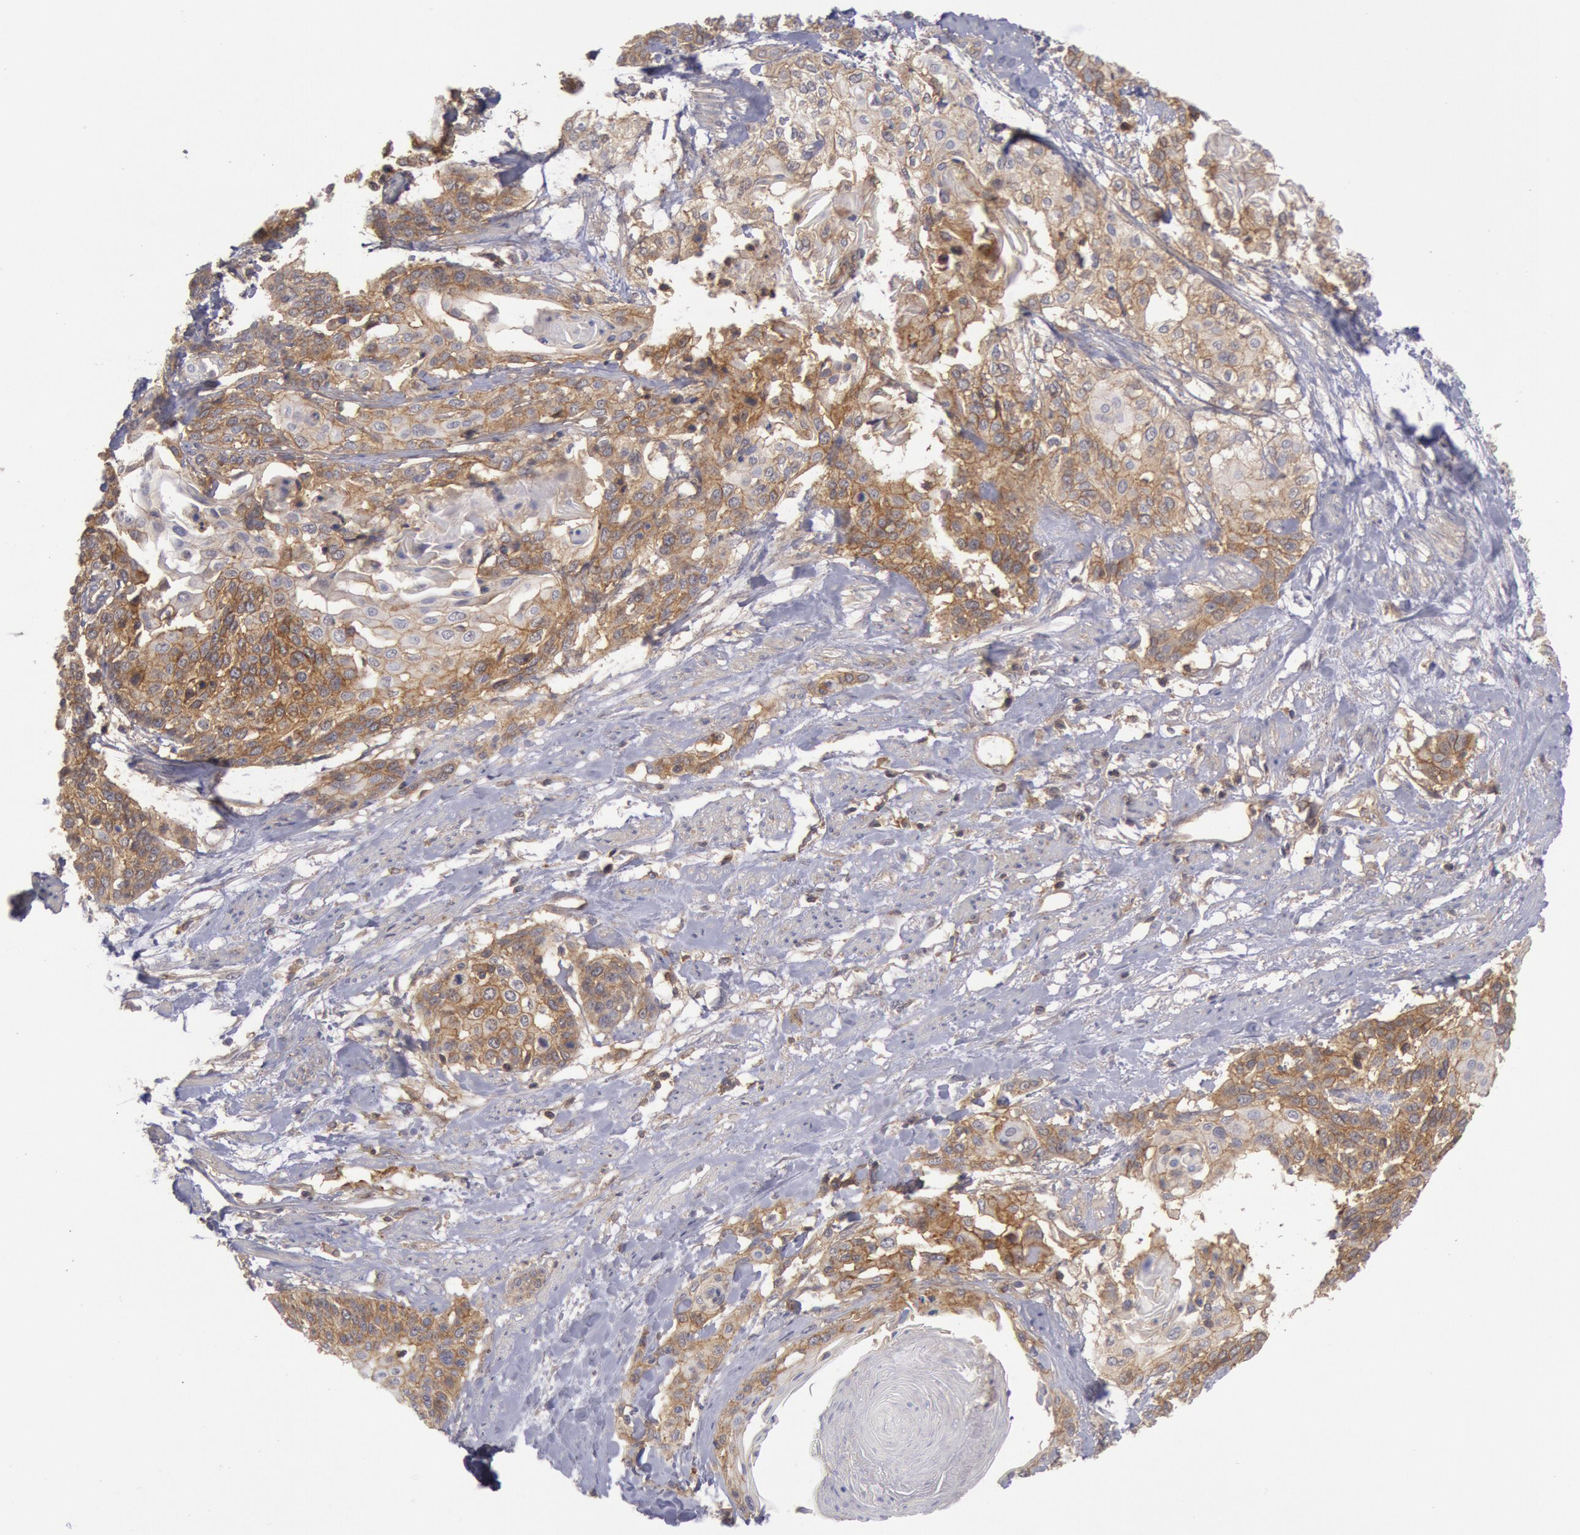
{"staining": {"intensity": "moderate", "quantity": ">75%", "location": "cytoplasmic/membranous"}, "tissue": "cervical cancer", "cell_type": "Tumor cells", "image_type": "cancer", "snomed": [{"axis": "morphology", "description": "Squamous cell carcinoma, NOS"}, {"axis": "topography", "description": "Cervix"}], "caption": "Immunohistochemistry (DAB) staining of squamous cell carcinoma (cervical) exhibits moderate cytoplasmic/membranous protein positivity in about >75% of tumor cells.", "gene": "STX4", "patient": {"sex": "female", "age": 57}}